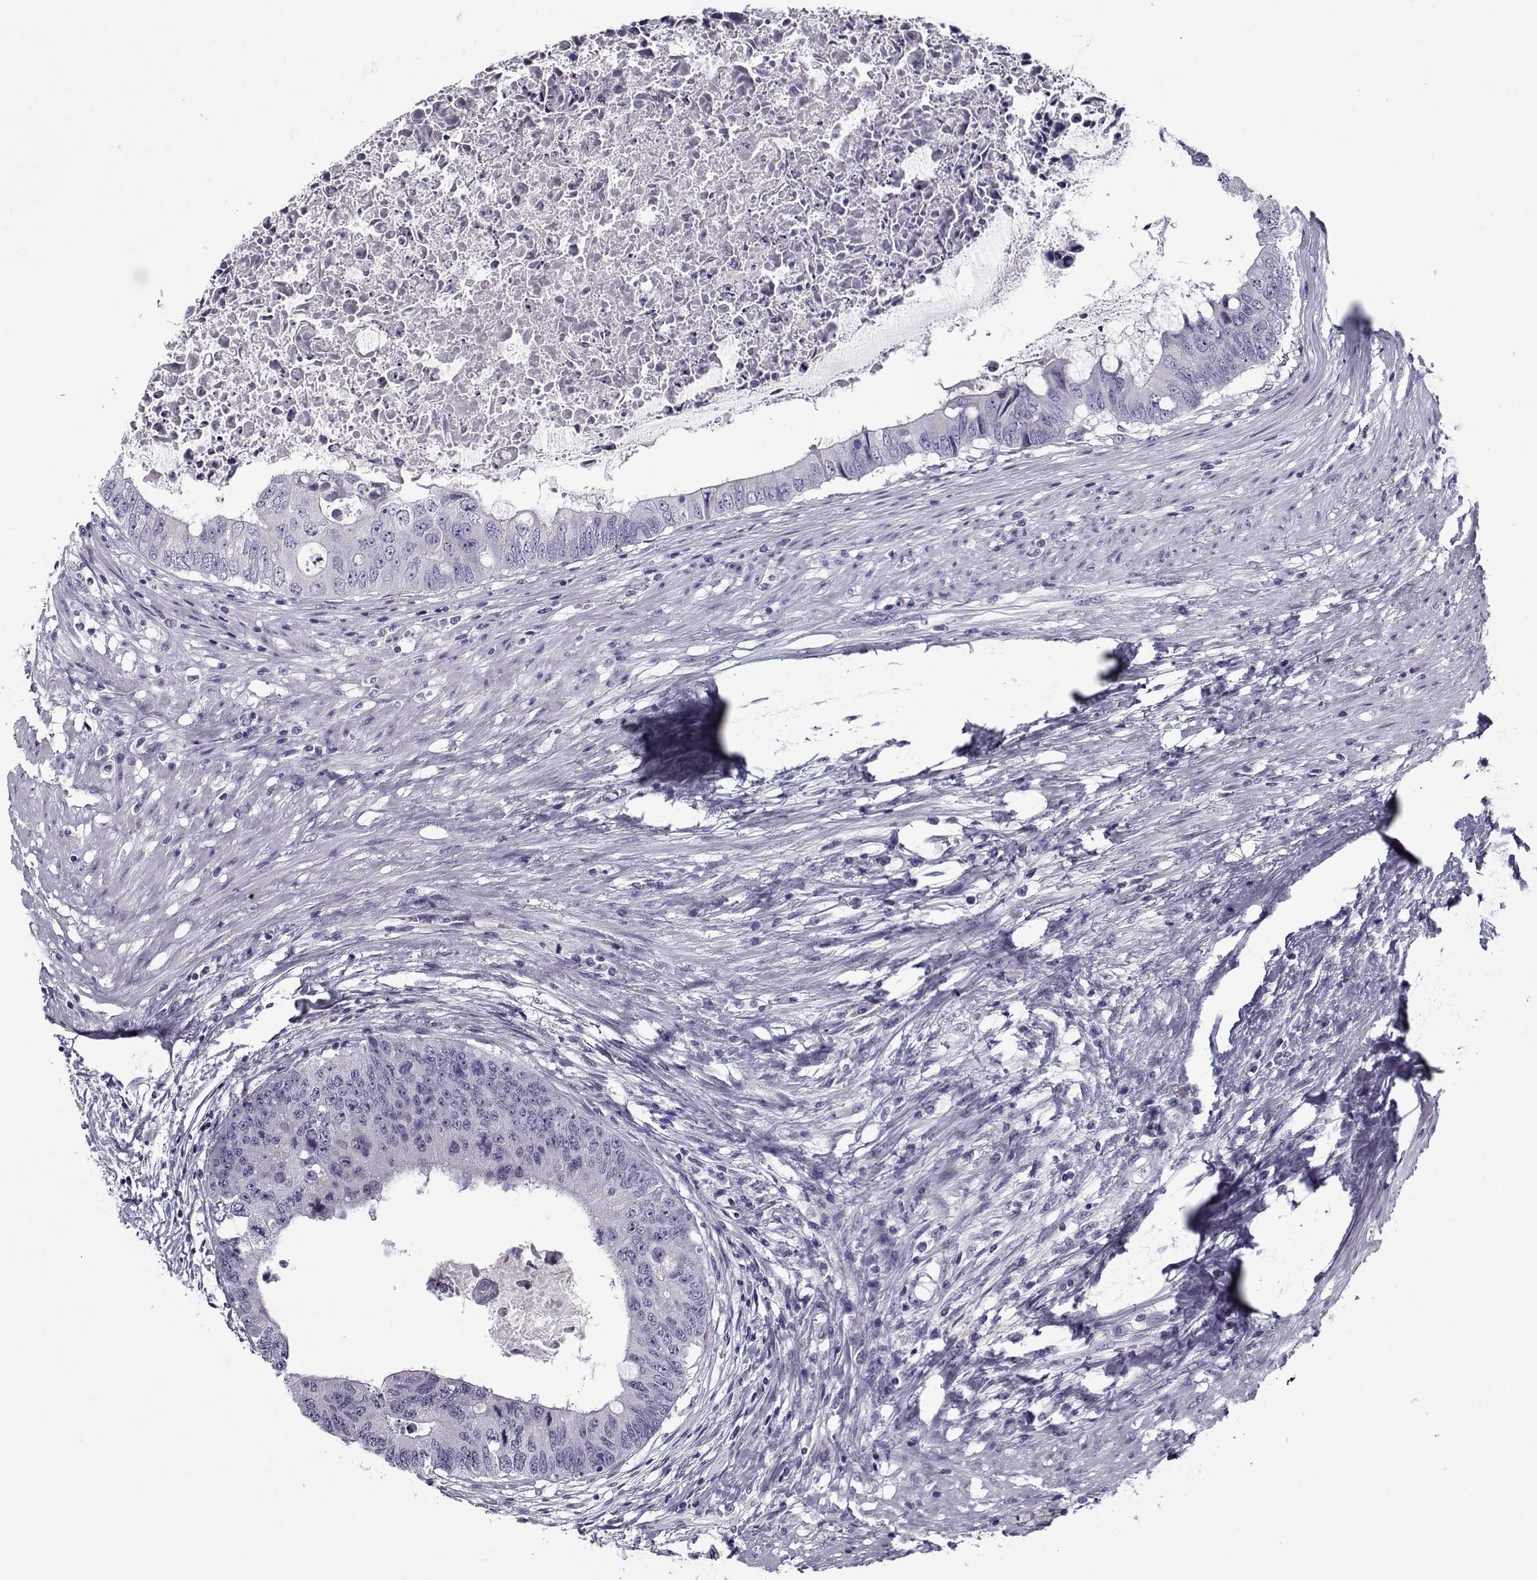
{"staining": {"intensity": "negative", "quantity": "none", "location": "none"}, "tissue": "colorectal cancer", "cell_type": "Tumor cells", "image_type": "cancer", "snomed": [{"axis": "morphology", "description": "Adenocarcinoma, NOS"}, {"axis": "topography", "description": "Rectum"}], "caption": "Tumor cells are negative for brown protein staining in colorectal cancer (adenocarcinoma).", "gene": "GAGE2A", "patient": {"sex": "male", "age": 59}}